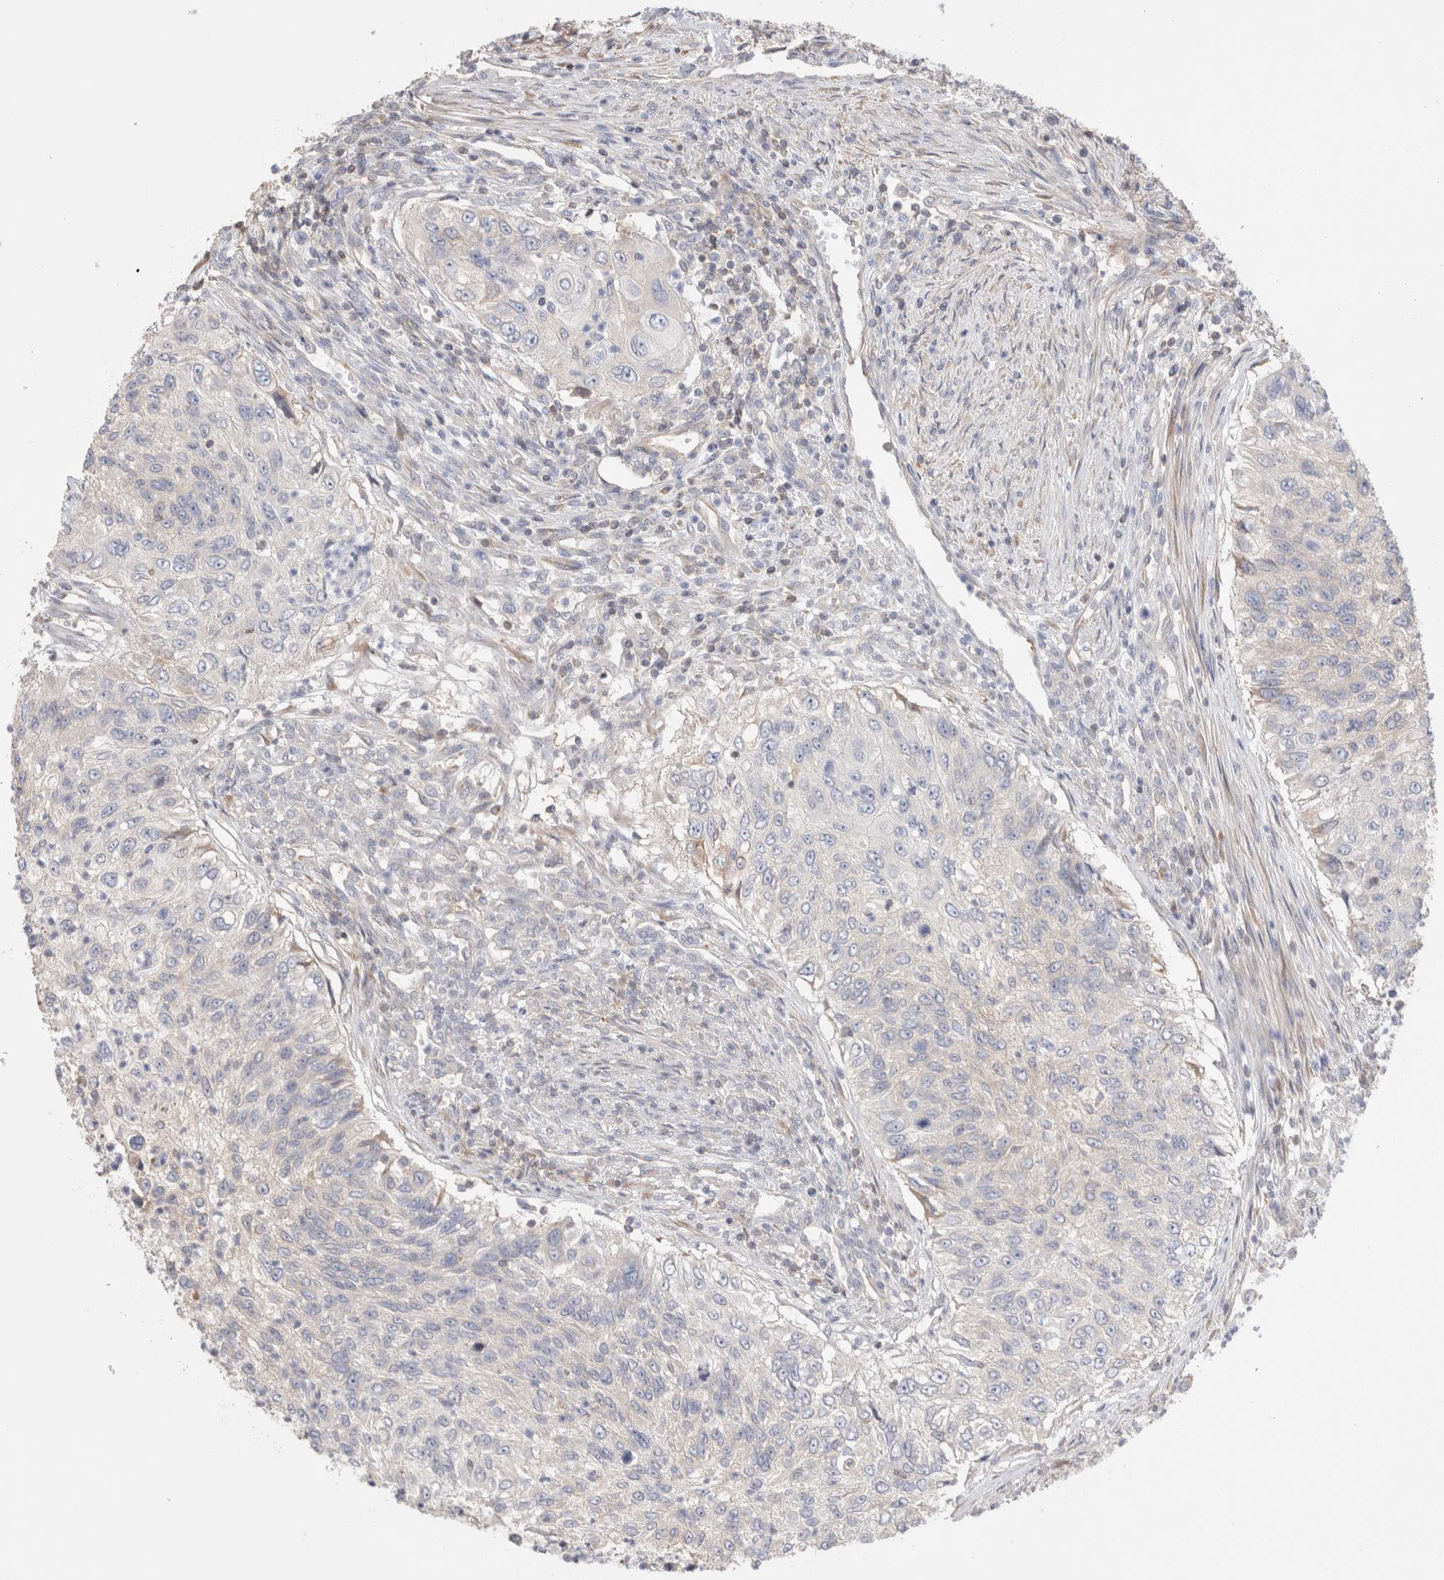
{"staining": {"intensity": "negative", "quantity": "none", "location": "none"}, "tissue": "urothelial cancer", "cell_type": "Tumor cells", "image_type": "cancer", "snomed": [{"axis": "morphology", "description": "Urothelial carcinoma, High grade"}, {"axis": "topography", "description": "Urinary bladder"}], "caption": "Human high-grade urothelial carcinoma stained for a protein using IHC shows no staining in tumor cells.", "gene": "CAPN2", "patient": {"sex": "female", "age": 60}}